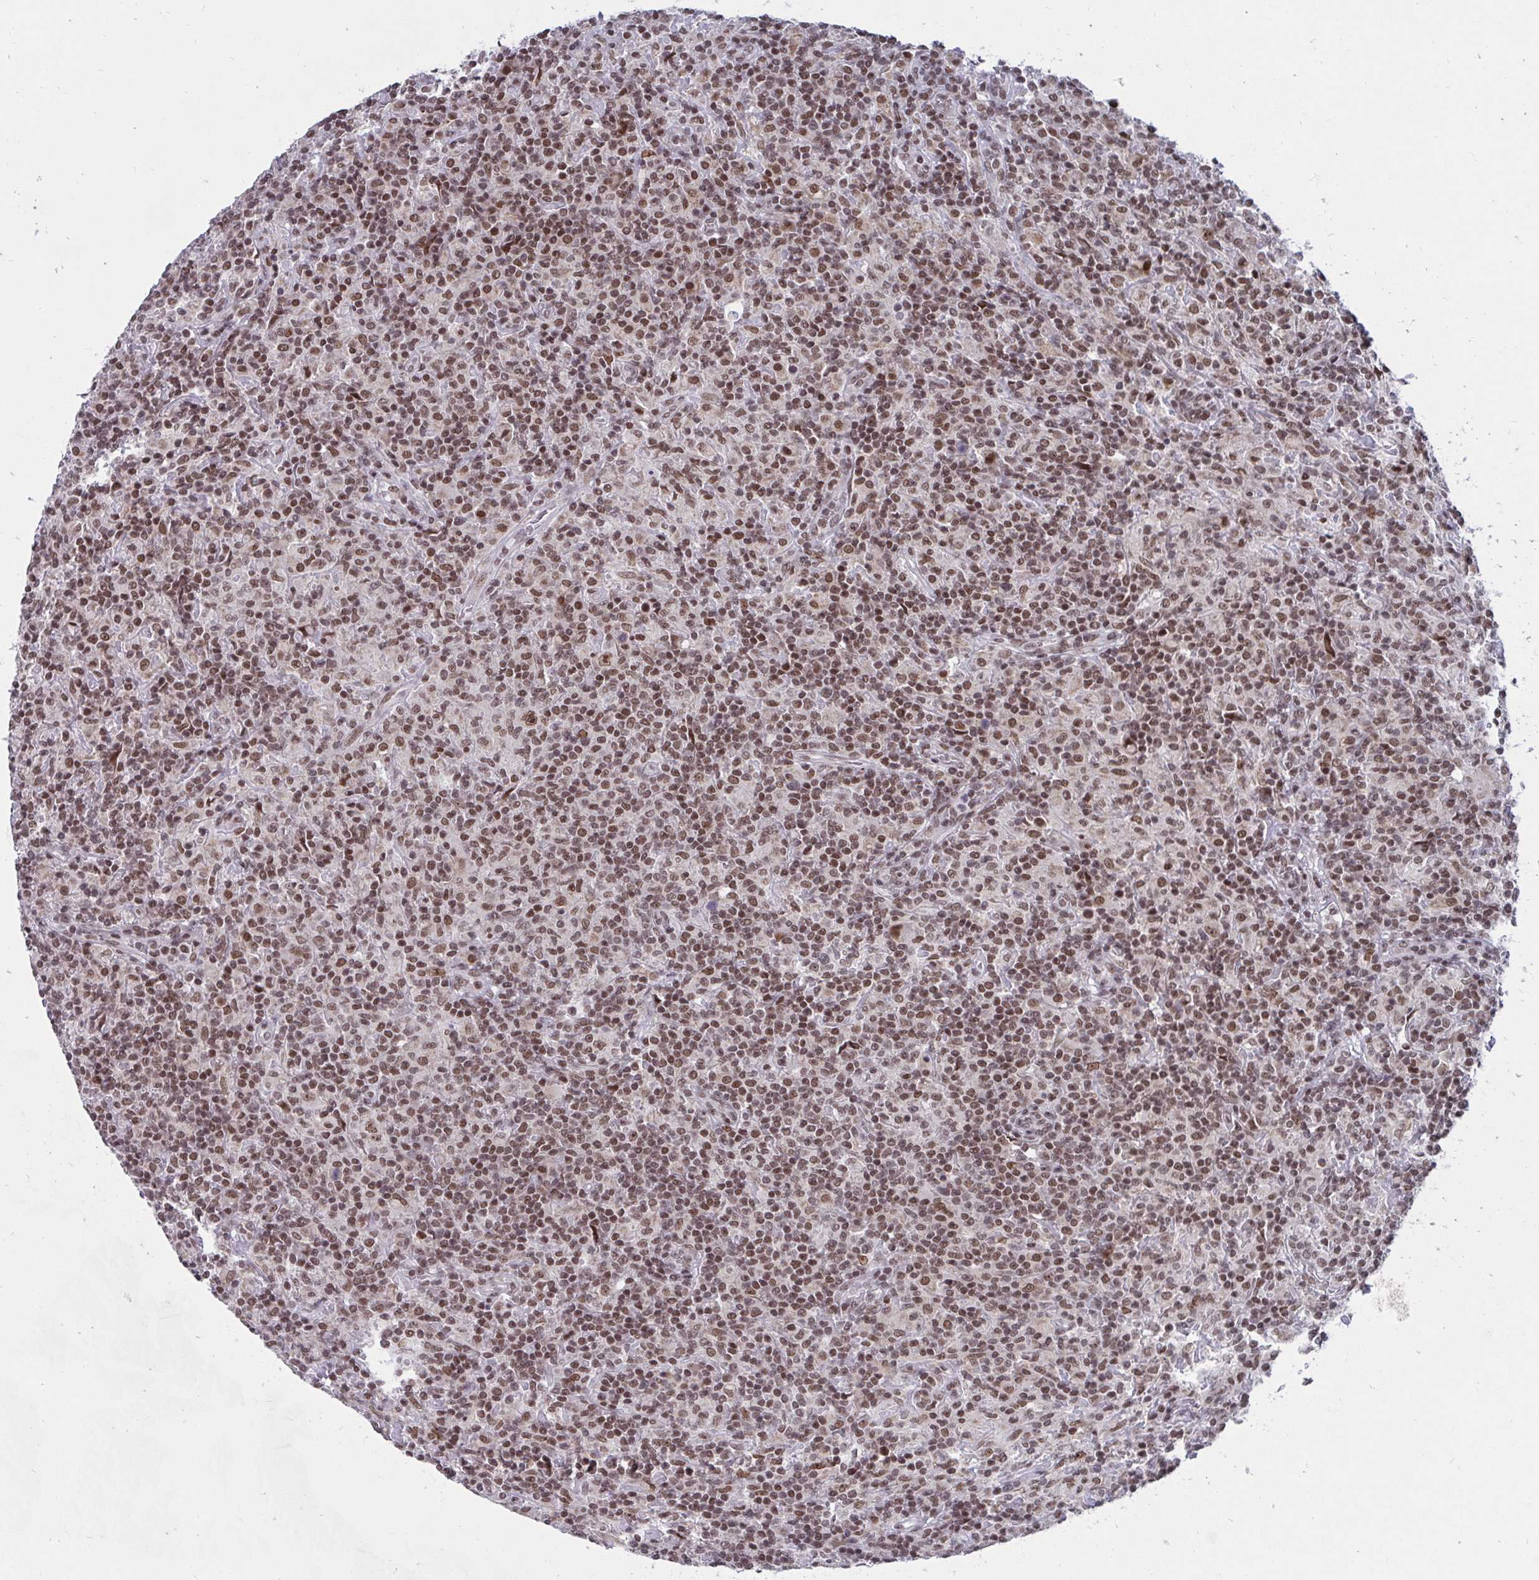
{"staining": {"intensity": "moderate", "quantity": ">75%", "location": "nuclear"}, "tissue": "lymphoma", "cell_type": "Tumor cells", "image_type": "cancer", "snomed": [{"axis": "morphology", "description": "Hodgkin's disease, NOS"}, {"axis": "topography", "description": "Lymph node"}], "caption": "This is a photomicrograph of IHC staining of Hodgkin's disease, which shows moderate expression in the nuclear of tumor cells.", "gene": "PHF10", "patient": {"sex": "male", "age": 70}}